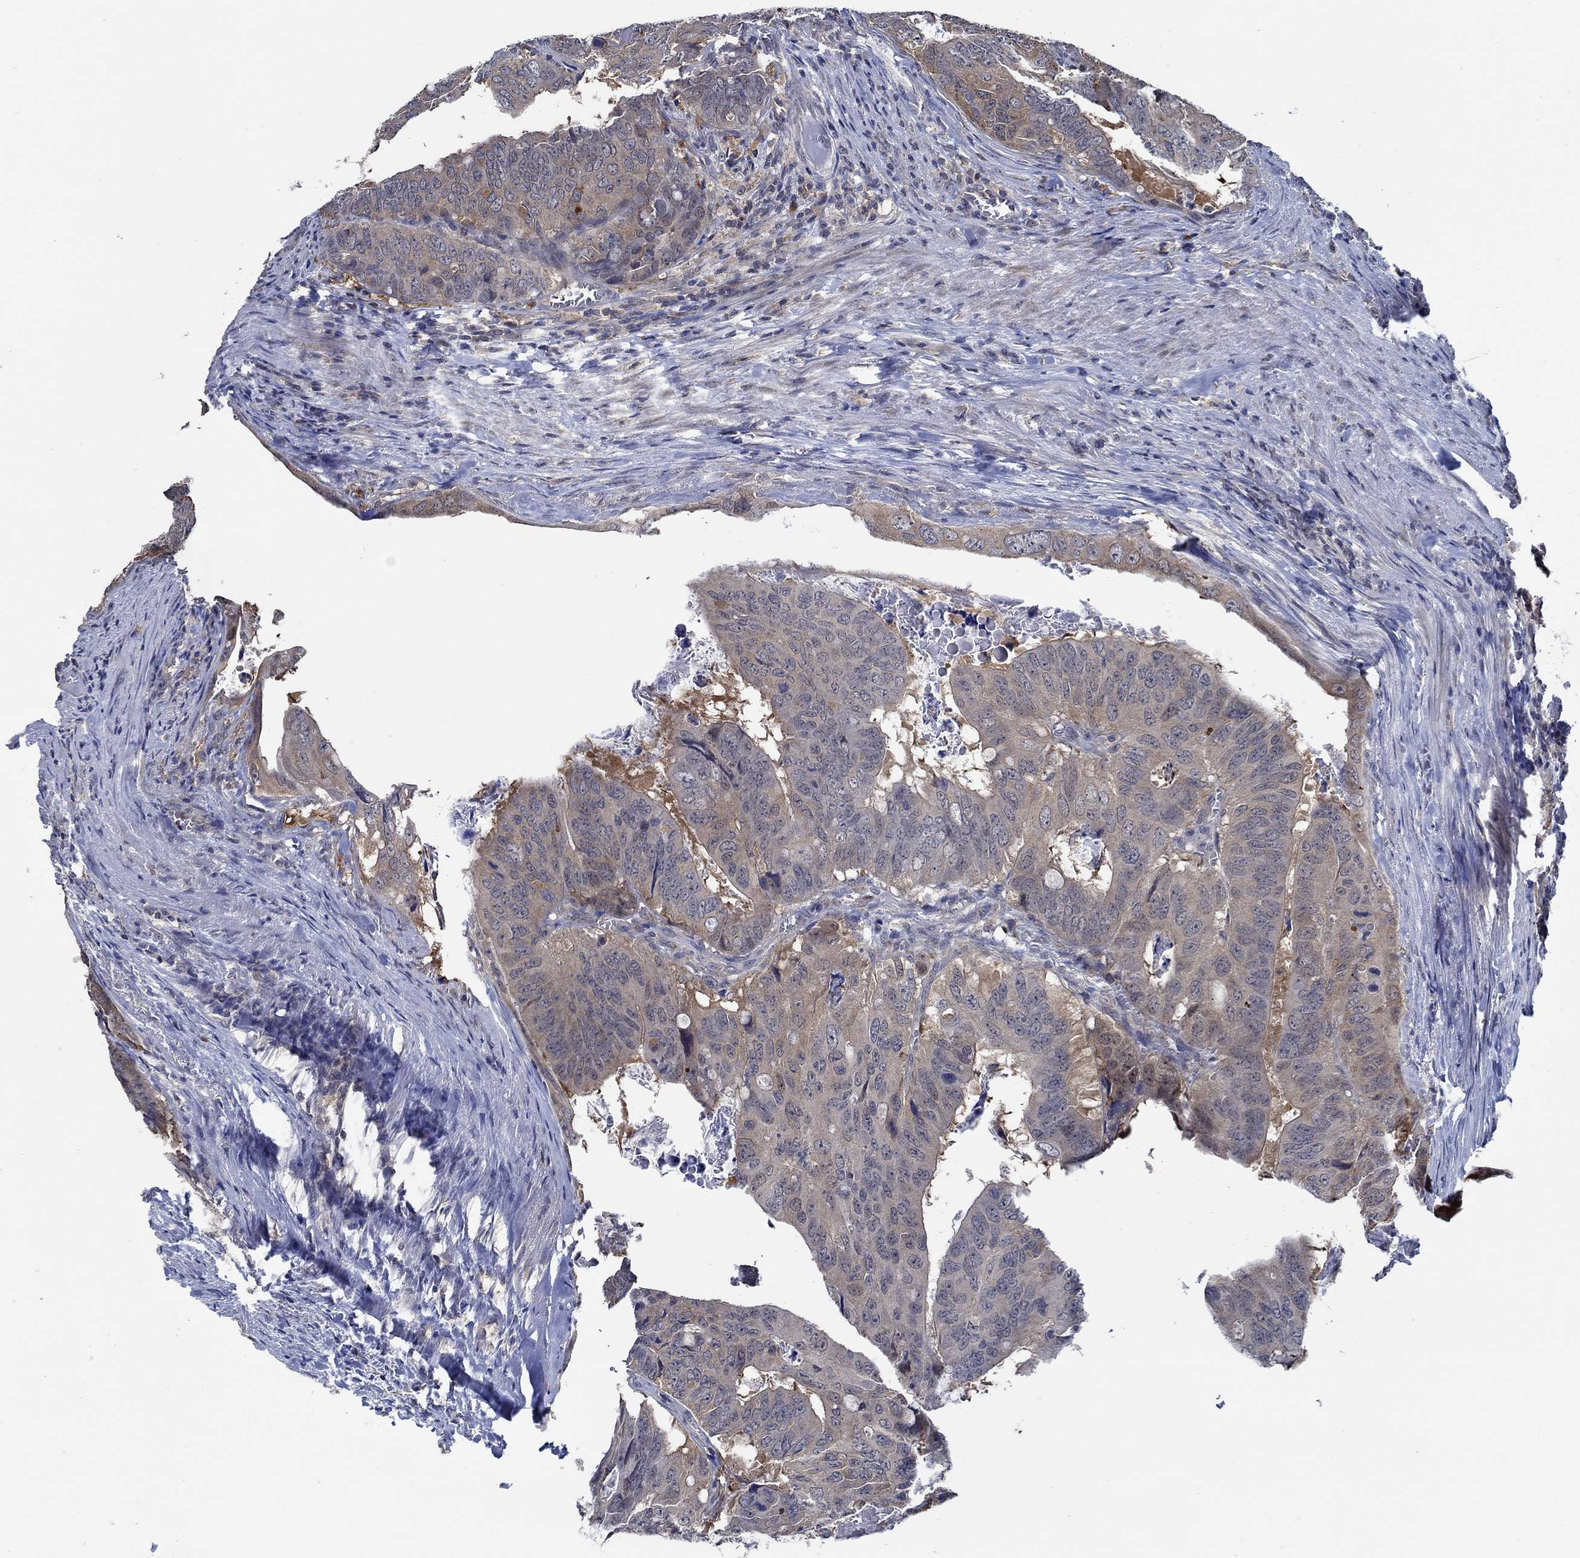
{"staining": {"intensity": "weak", "quantity": "25%-75%", "location": "cytoplasmic/membranous"}, "tissue": "colorectal cancer", "cell_type": "Tumor cells", "image_type": "cancer", "snomed": [{"axis": "morphology", "description": "Adenocarcinoma, NOS"}, {"axis": "topography", "description": "Colon"}], "caption": "About 25%-75% of tumor cells in human adenocarcinoma (colorectal) show weak cytoplasmic/membranous protein staining as visualized by brown immunohistochemical staining.", "gene": "DACT1", "patient": {"sex": "male", "age": 79}}